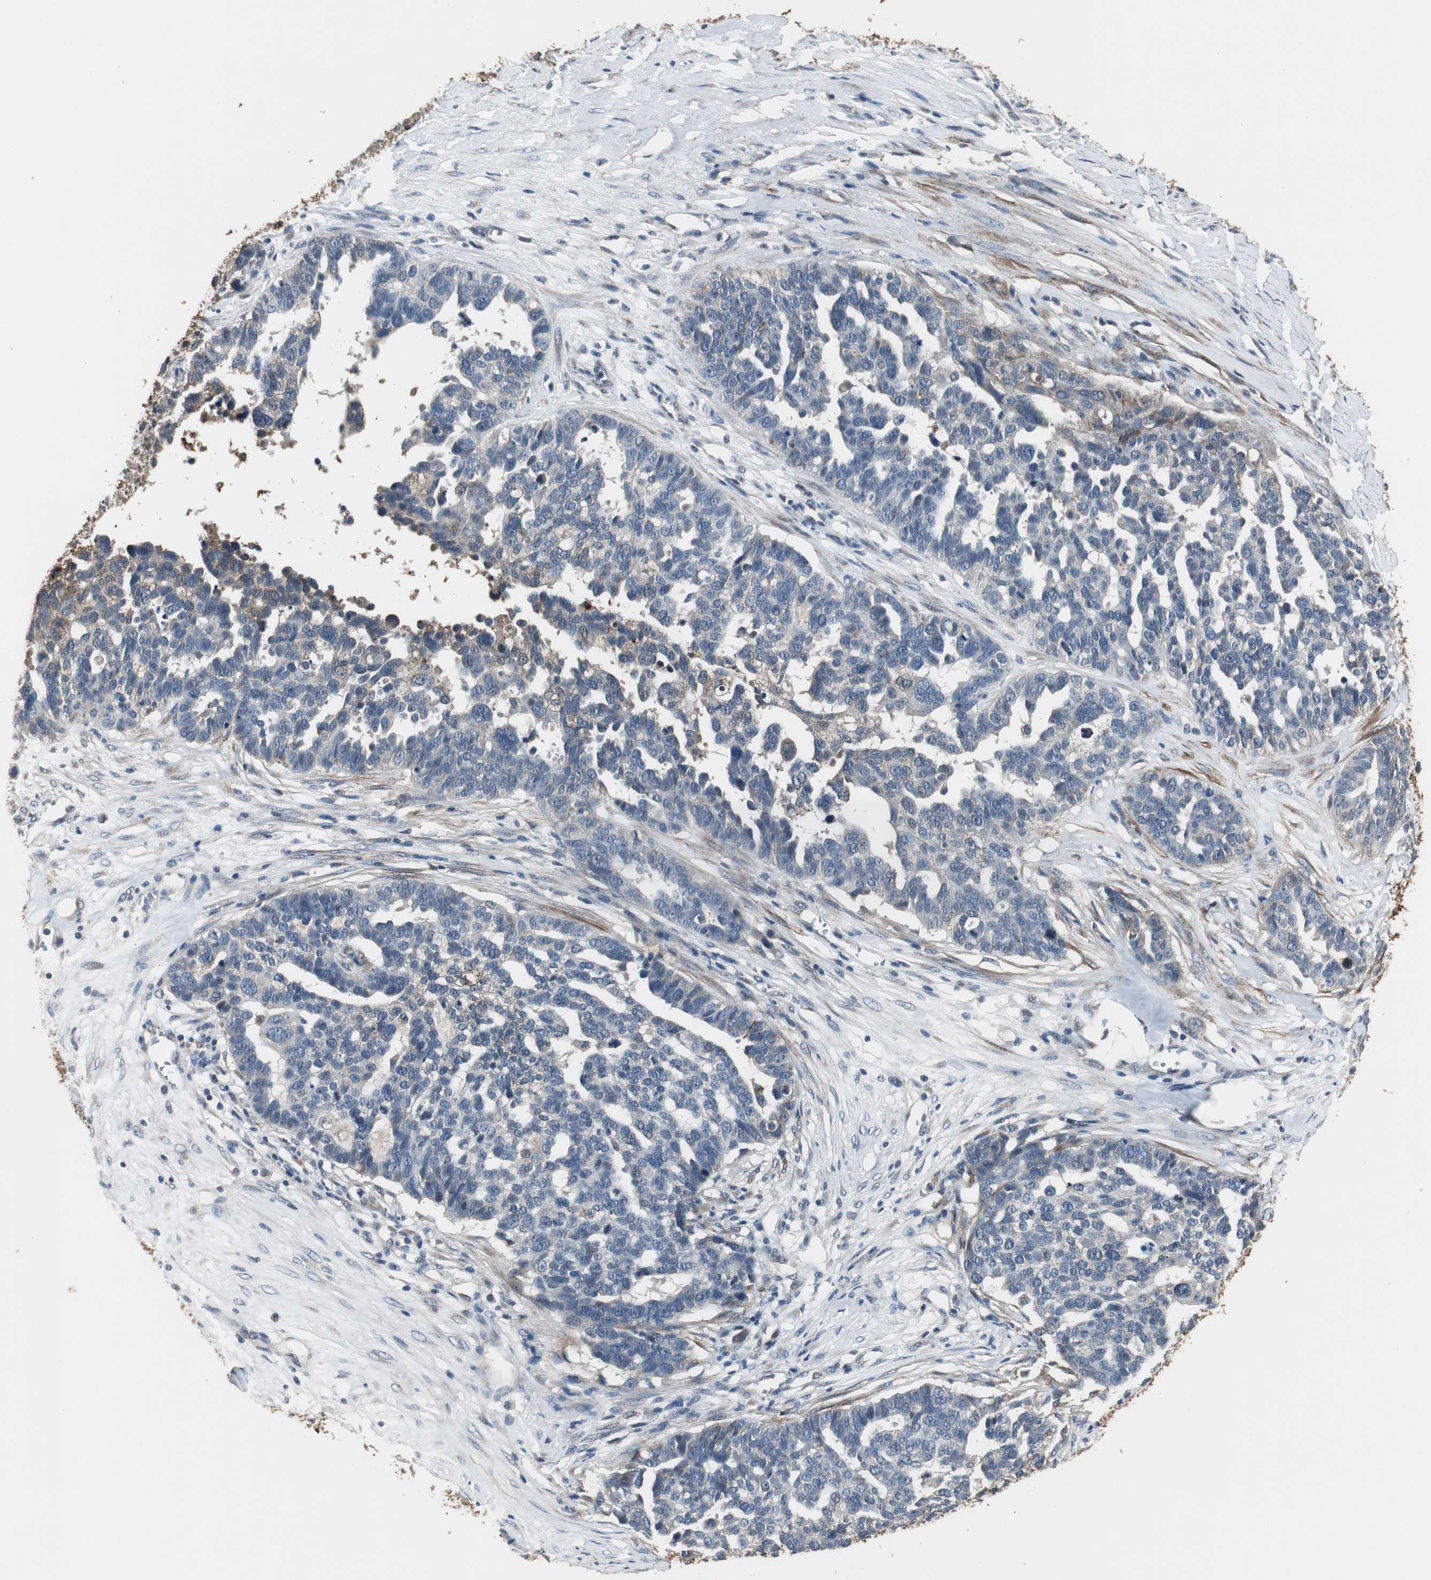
{"staining": {"intensity": "weak", "quantity": "<25%", "location": "cytoplasmic/membranous"}, "tissue": "ovarian cancer", "cell_type": "Tumor cells", "image_type": "cancer", "snomed": [{"axis": "morphology", "description": "Cystadenocarcinoma, serous, NOS"}, {"axis": "topography", "description": "Ovary"}], "caption": "Immunohistochemical staining of human ovarian serous cystadenocarcinoma reveals no significant staining in tumor cells.", "gene": "JTB", "patient": {"sex": "female", "age": 59}}